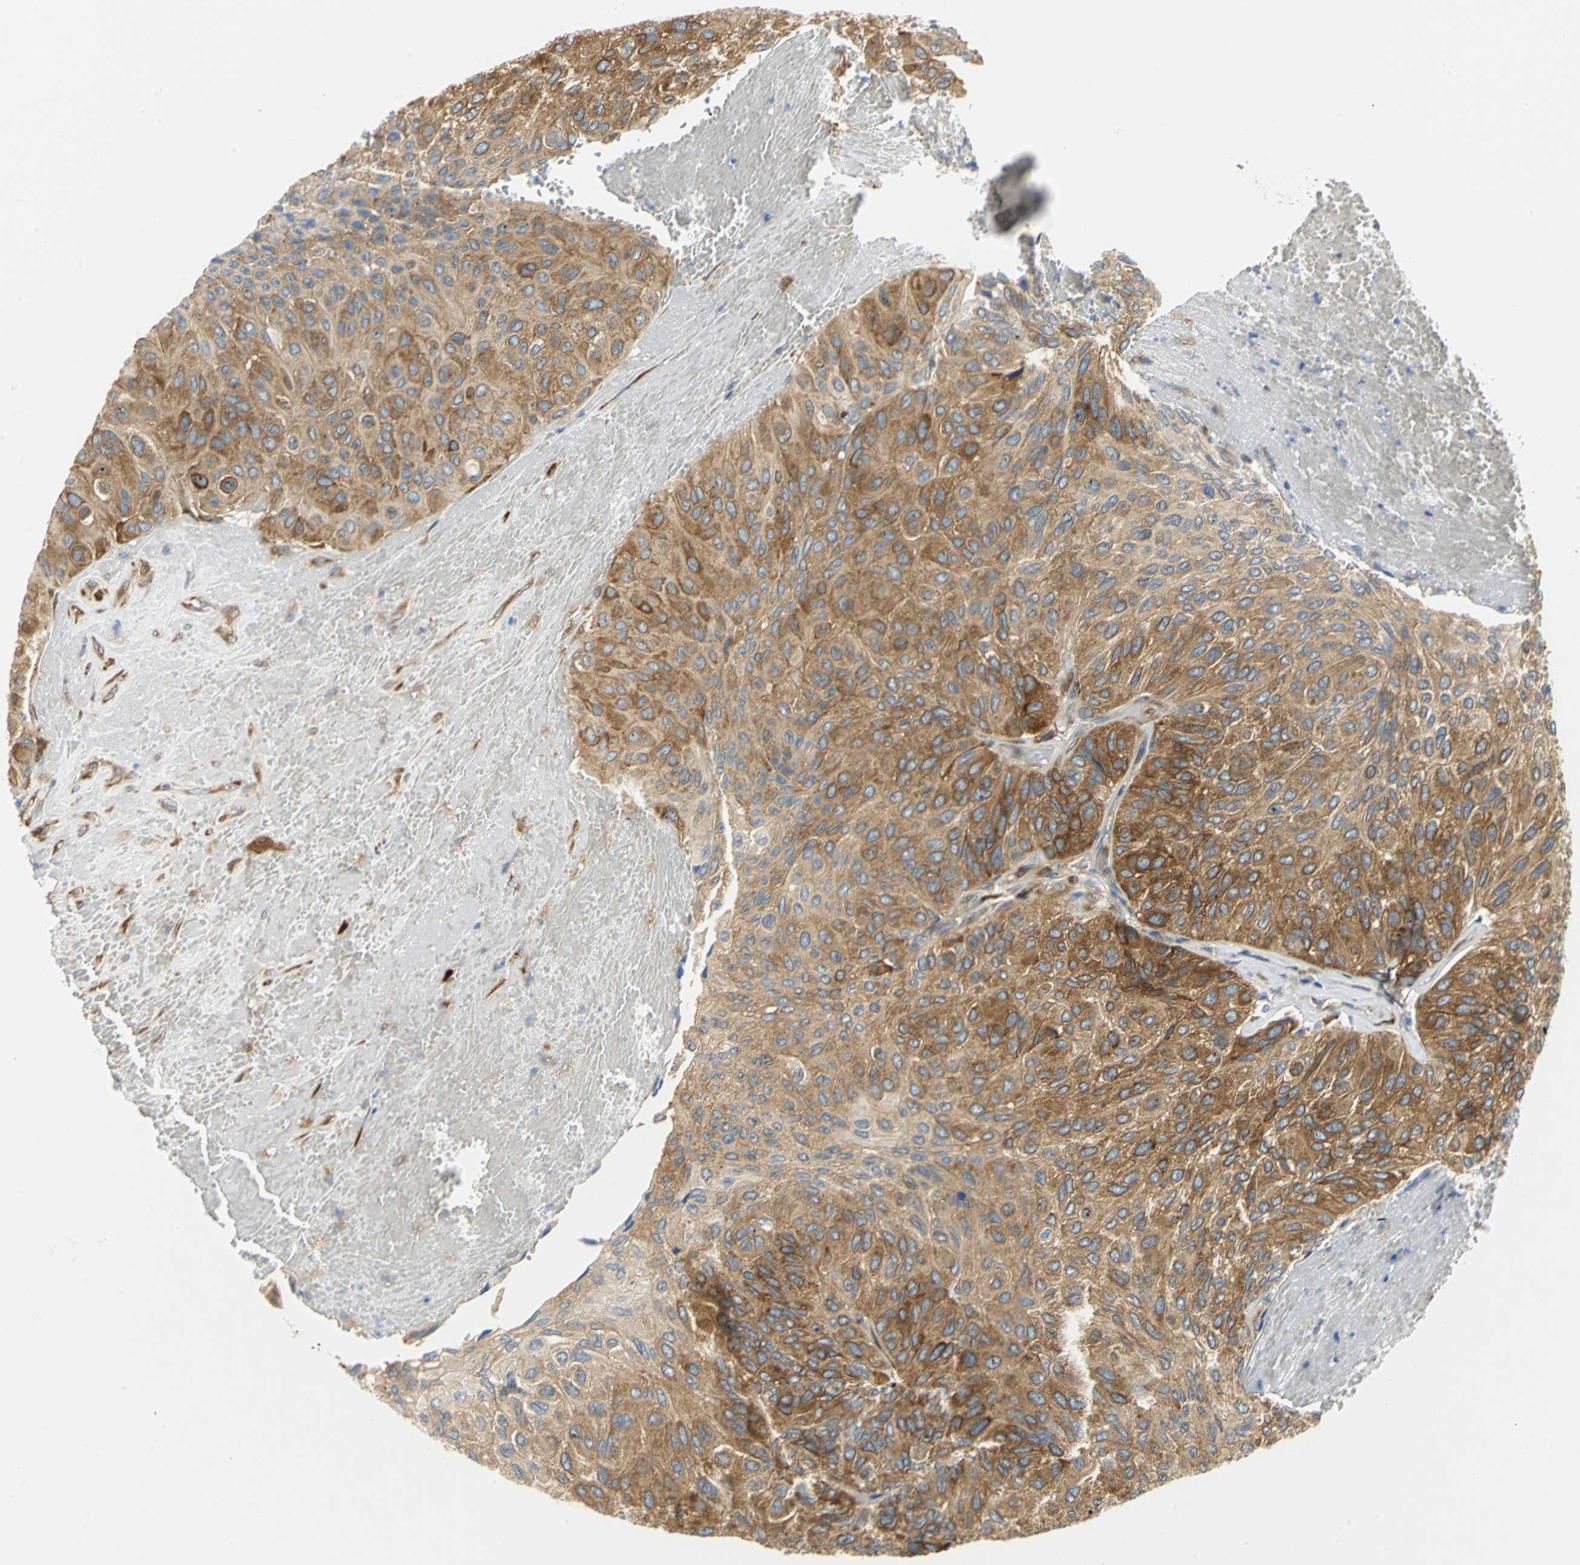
{"staining": {"intensity": "moderate", "quantity": ">75%", "location": "cytoplasmic/membranous"}, "tissue": "urothelial cancer", "cell_type": "Tumor cells", "image_type": "cancer", "snomed": [{"axis": "morphology", "description": "Urothelial carcinoma, High grade"}, {"axis": "topography", "description": "Urinary bladder"}], "caption": "This image exhibits immunohistochemistry staining of human urothelial carcinoma (high-grade), with medium moderate cytoplasmic/membranous positivity in approximately >75% of tumor cells.", "gene": "YBX1", "patient": {"sex": "male", "age": 66}}